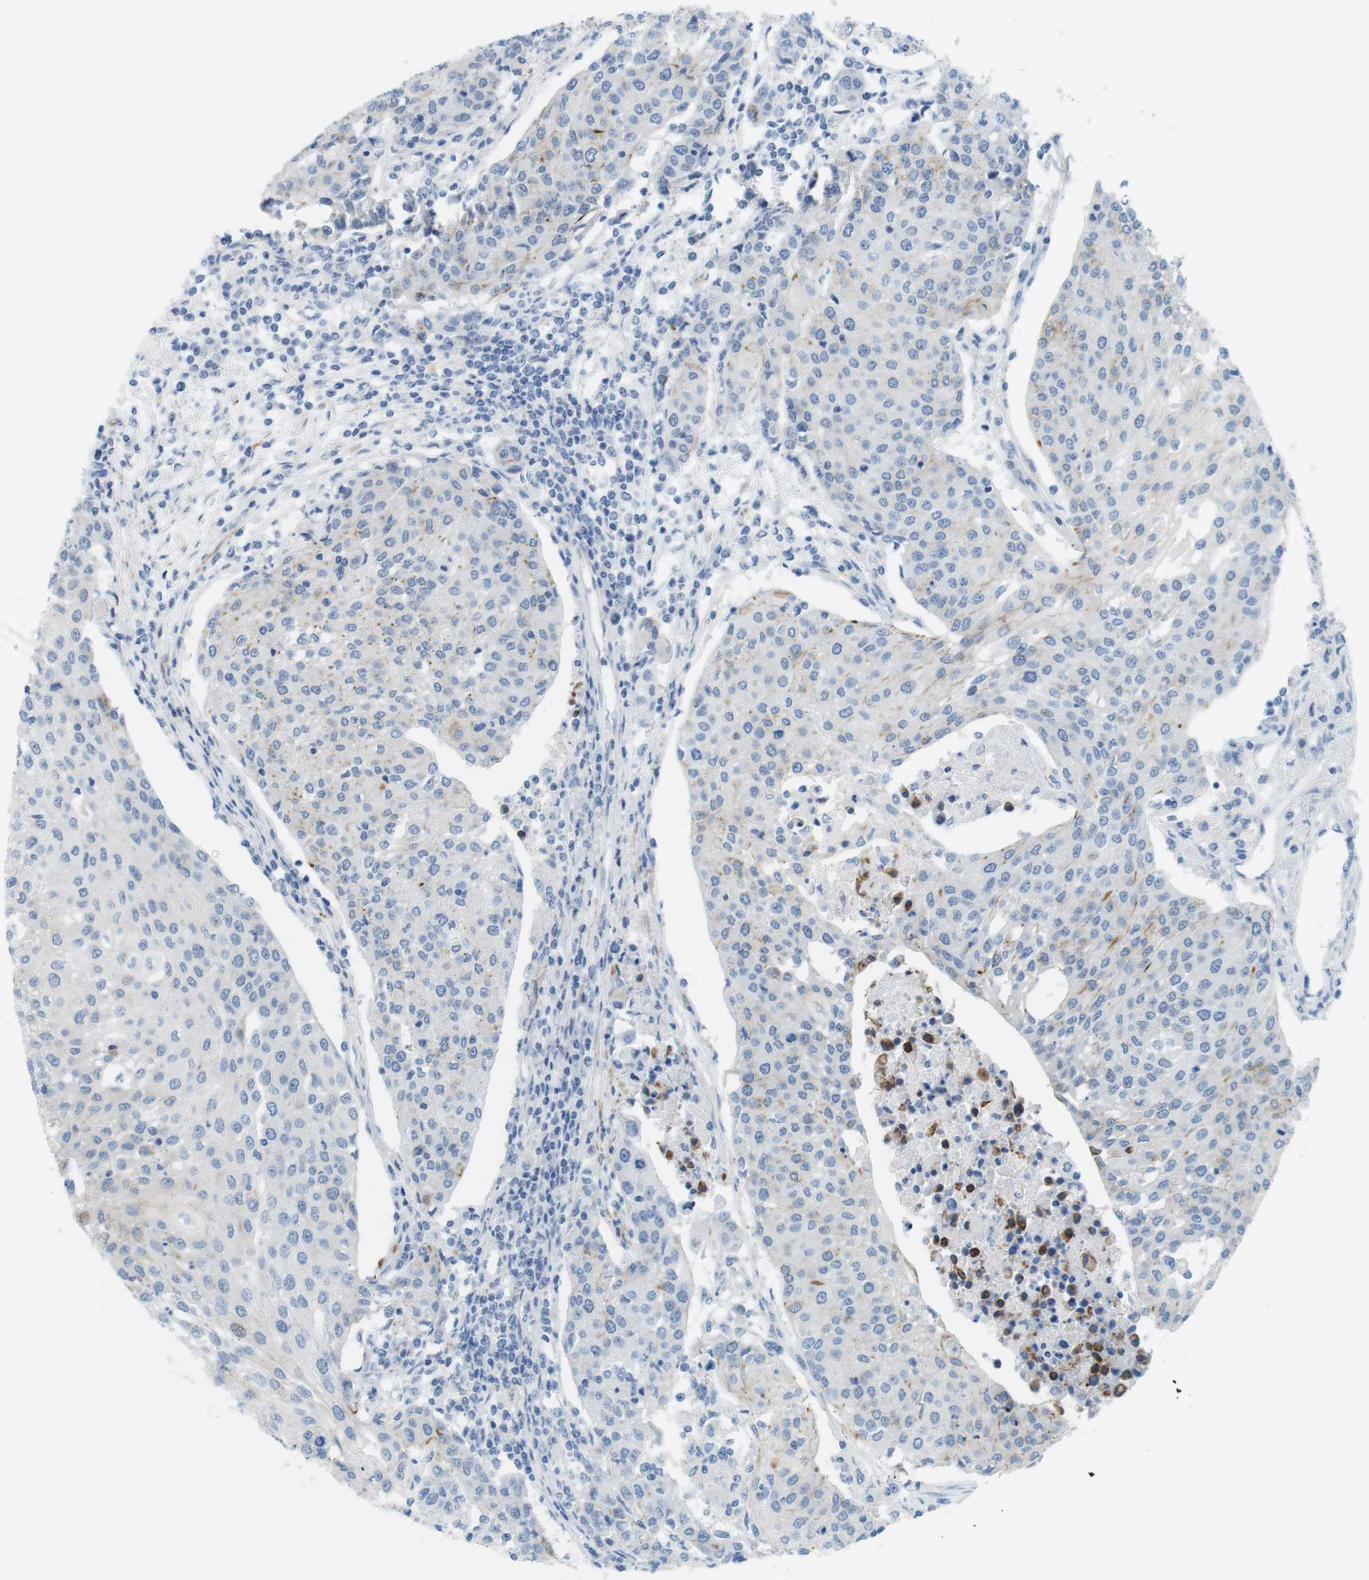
{"staining": {"intensity": "weak", "quantity": "<25%", "location": "cytoplasmic/membranous"}, "tissue": "urothelial cancer", "cell_type": "Tumor cells", "image_type": "cancer", "snomed": [{"axis": "morphology", "description": "Urothelial carcinoma, High grade"}, {"axis": "topography", "description": "Urinary bladder"}], "caption": "Immunohistochemical staining of human urothelial cancer demonstrates no significant positivity in tumor cells.", "gene": "MYH9", "patient": {"sex": "female", "age": 85}}